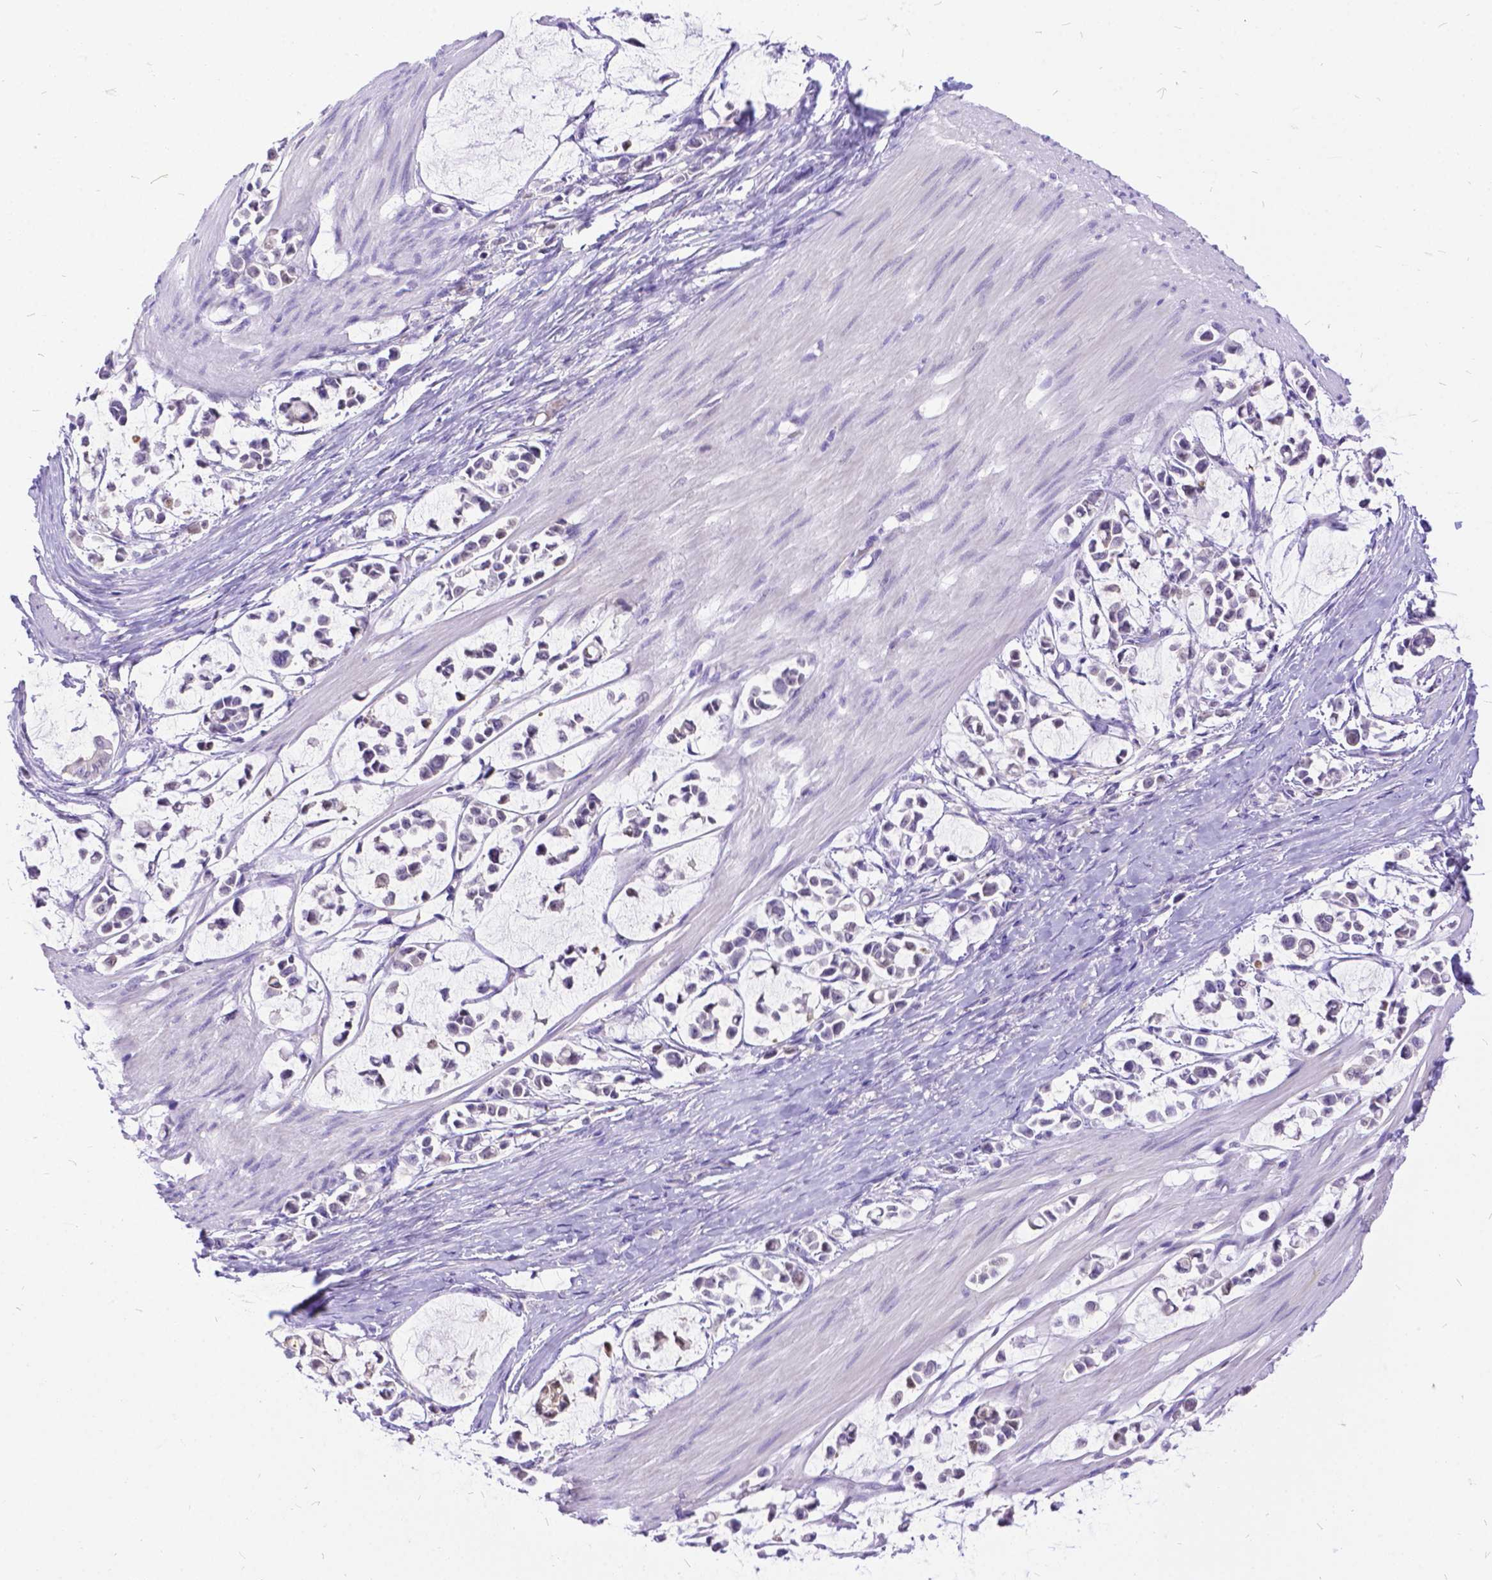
{"staining": {"intensity": "weak", "quantity": "<25%", "location": "nuclear"}, "tissue": "stomach cancer", "cell_type": "Tumor cells", "image_type": "cancer", "snomed": [{"axis": "morphology", "description": "Adenocarcinoma, NOS"}, {"axis": "topography", "description": "Stomach"}], "caption": "Tumor cells are negative for brown protein staining in adenocarcinoma (stomach). Brightfield microscopy of IHC stained with DAB (3,3'-diaminobenzidine) (brown) and hematoxylin (blue), captured at high magnification.", "gene": "TMEM169", "patient": {"sex": "male", "age": 82}}